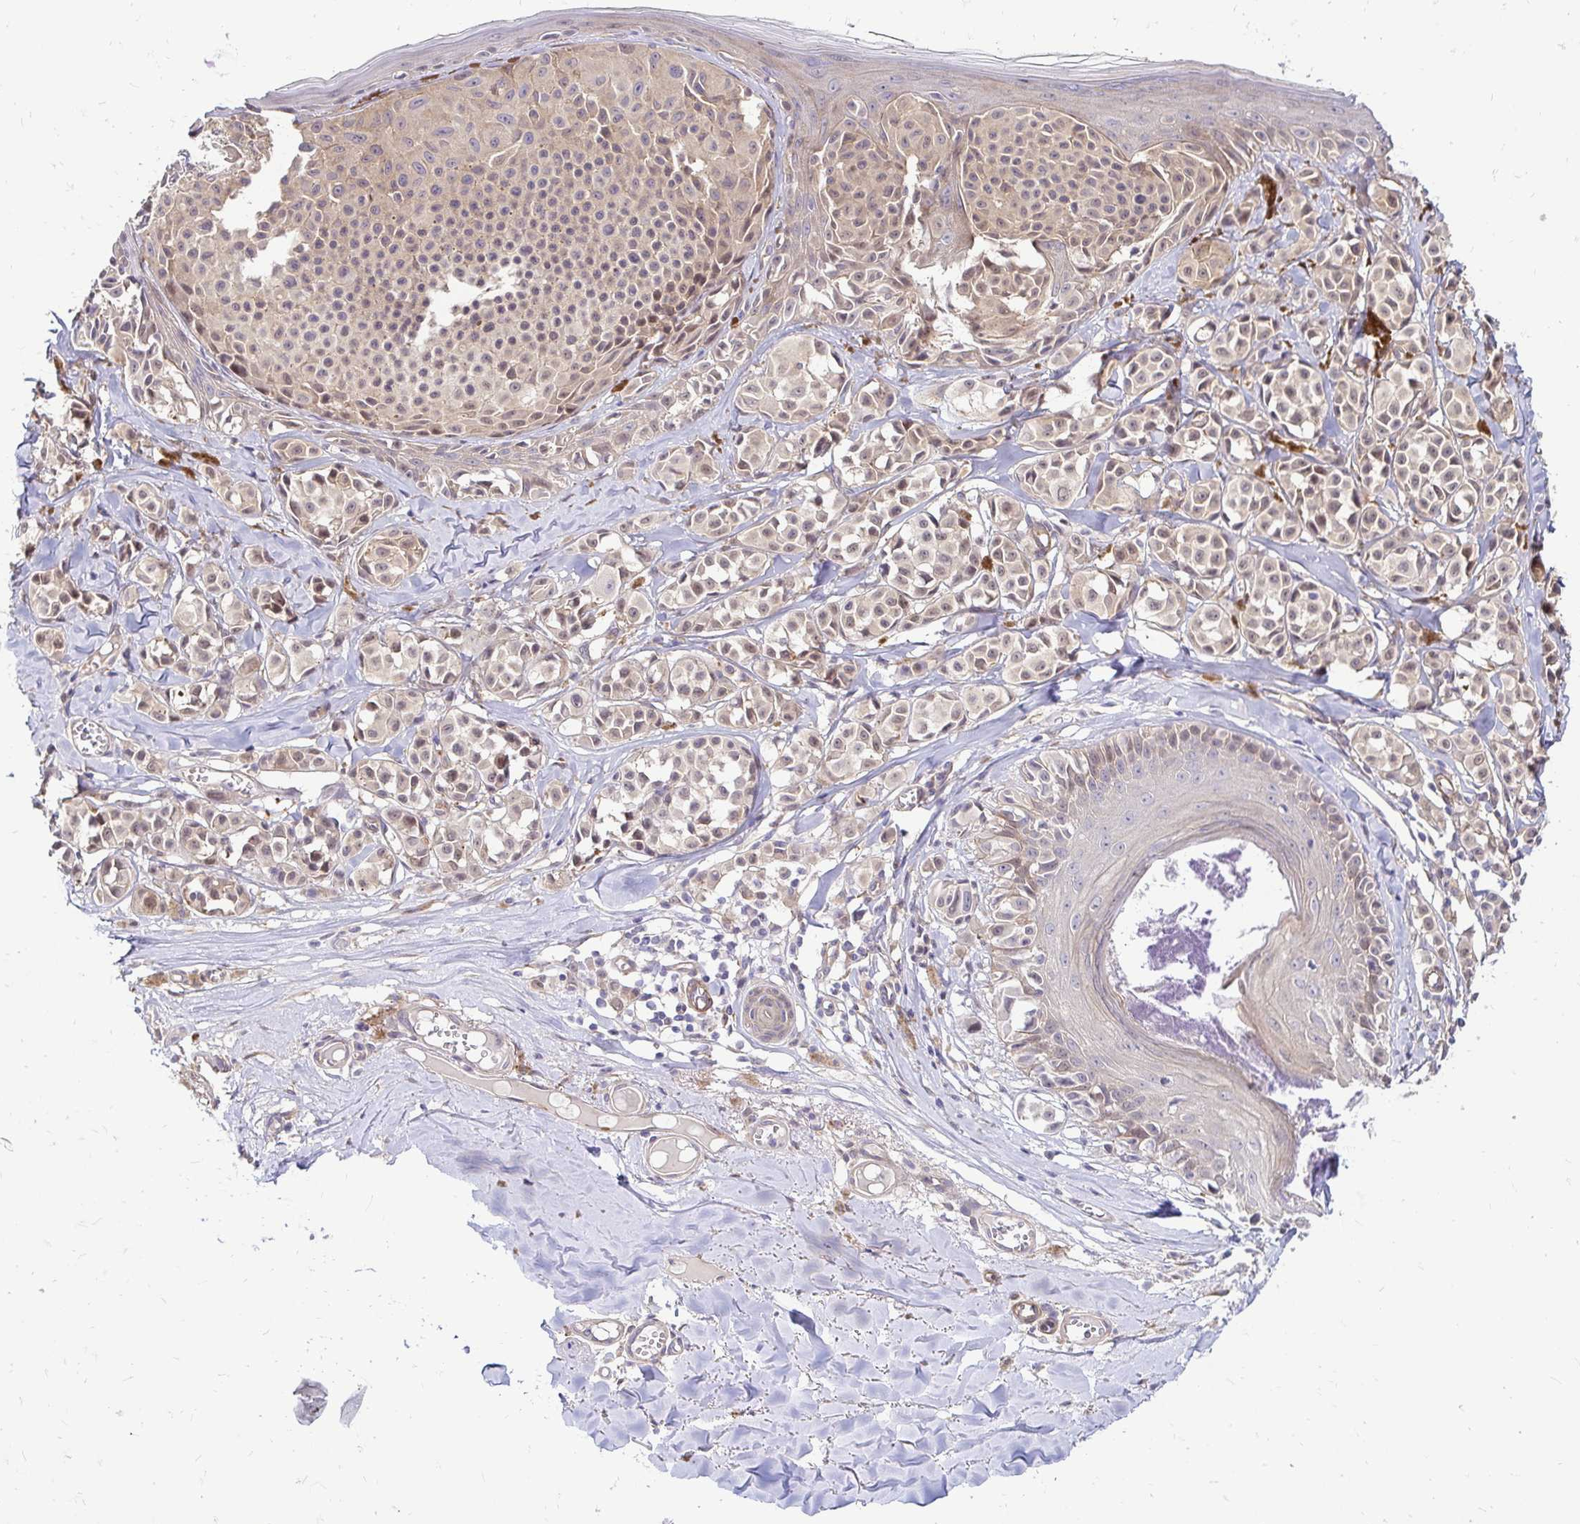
{"staining": {"intensity": "weak", "quantity": ">75%", "location": "nuclear"}, "tissue": "melanoma", "cell_type": "Tumor cells", "image_type": "cancer", "snomed": [{"axis": "morphology", "description": "Malignant melanoma, NOS"}, {"axis": "topography", "description": "Skin"}], "caption": "Immunohistochemistry (DAB (3,3'-diaminobenzidine)) staining of malignant melanoma reveals weak nuclear protein positivity in approximately >75% of tumor cells.", "gene": "YAP1", "patient": {"sex": "female", "age": 43}}